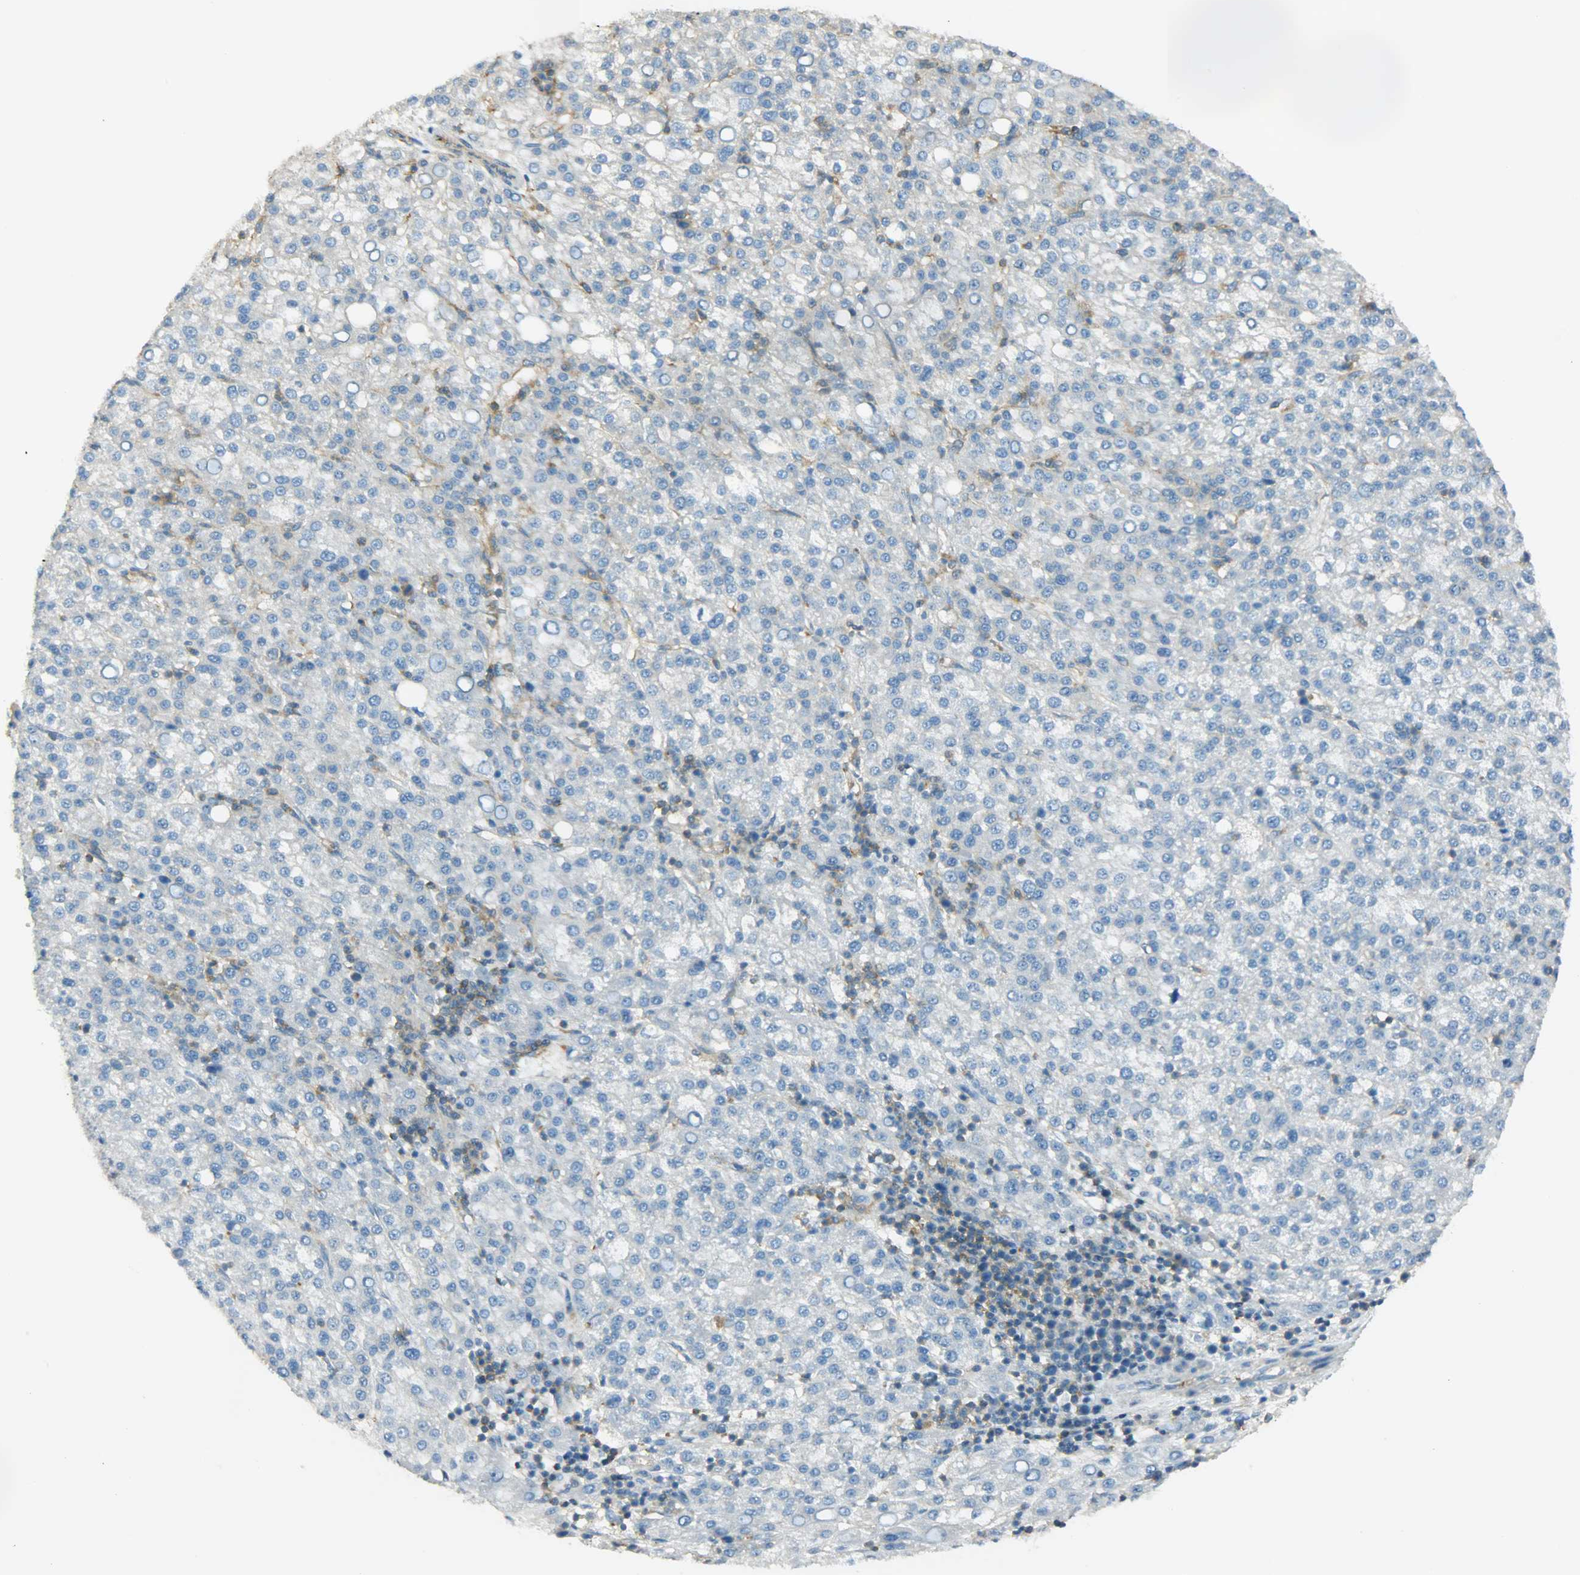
{"staining": {"intensity": "negative", "quantity": "none", "location": "none"}, "tissue": "liver cancer", "cell_type": "Tumor cells", "image_type": "cancer", "snomed": [{"axis": "morphology", "description": "Carcinoma, Hepatocellular, NOS"}, {"axis": "topography", "description": "Liver"}], "caption": "Tumor cells are negative for protein expression in human liver hepatocellular carcinoma. (Stains: DAB immunohistochemistry (IHC) with hematoxylin counter stain, Microscopy: brightfield microscopy at high magnification).", "gene": "TSC22D2", "patient": {"sex": "female", "age": 58}}